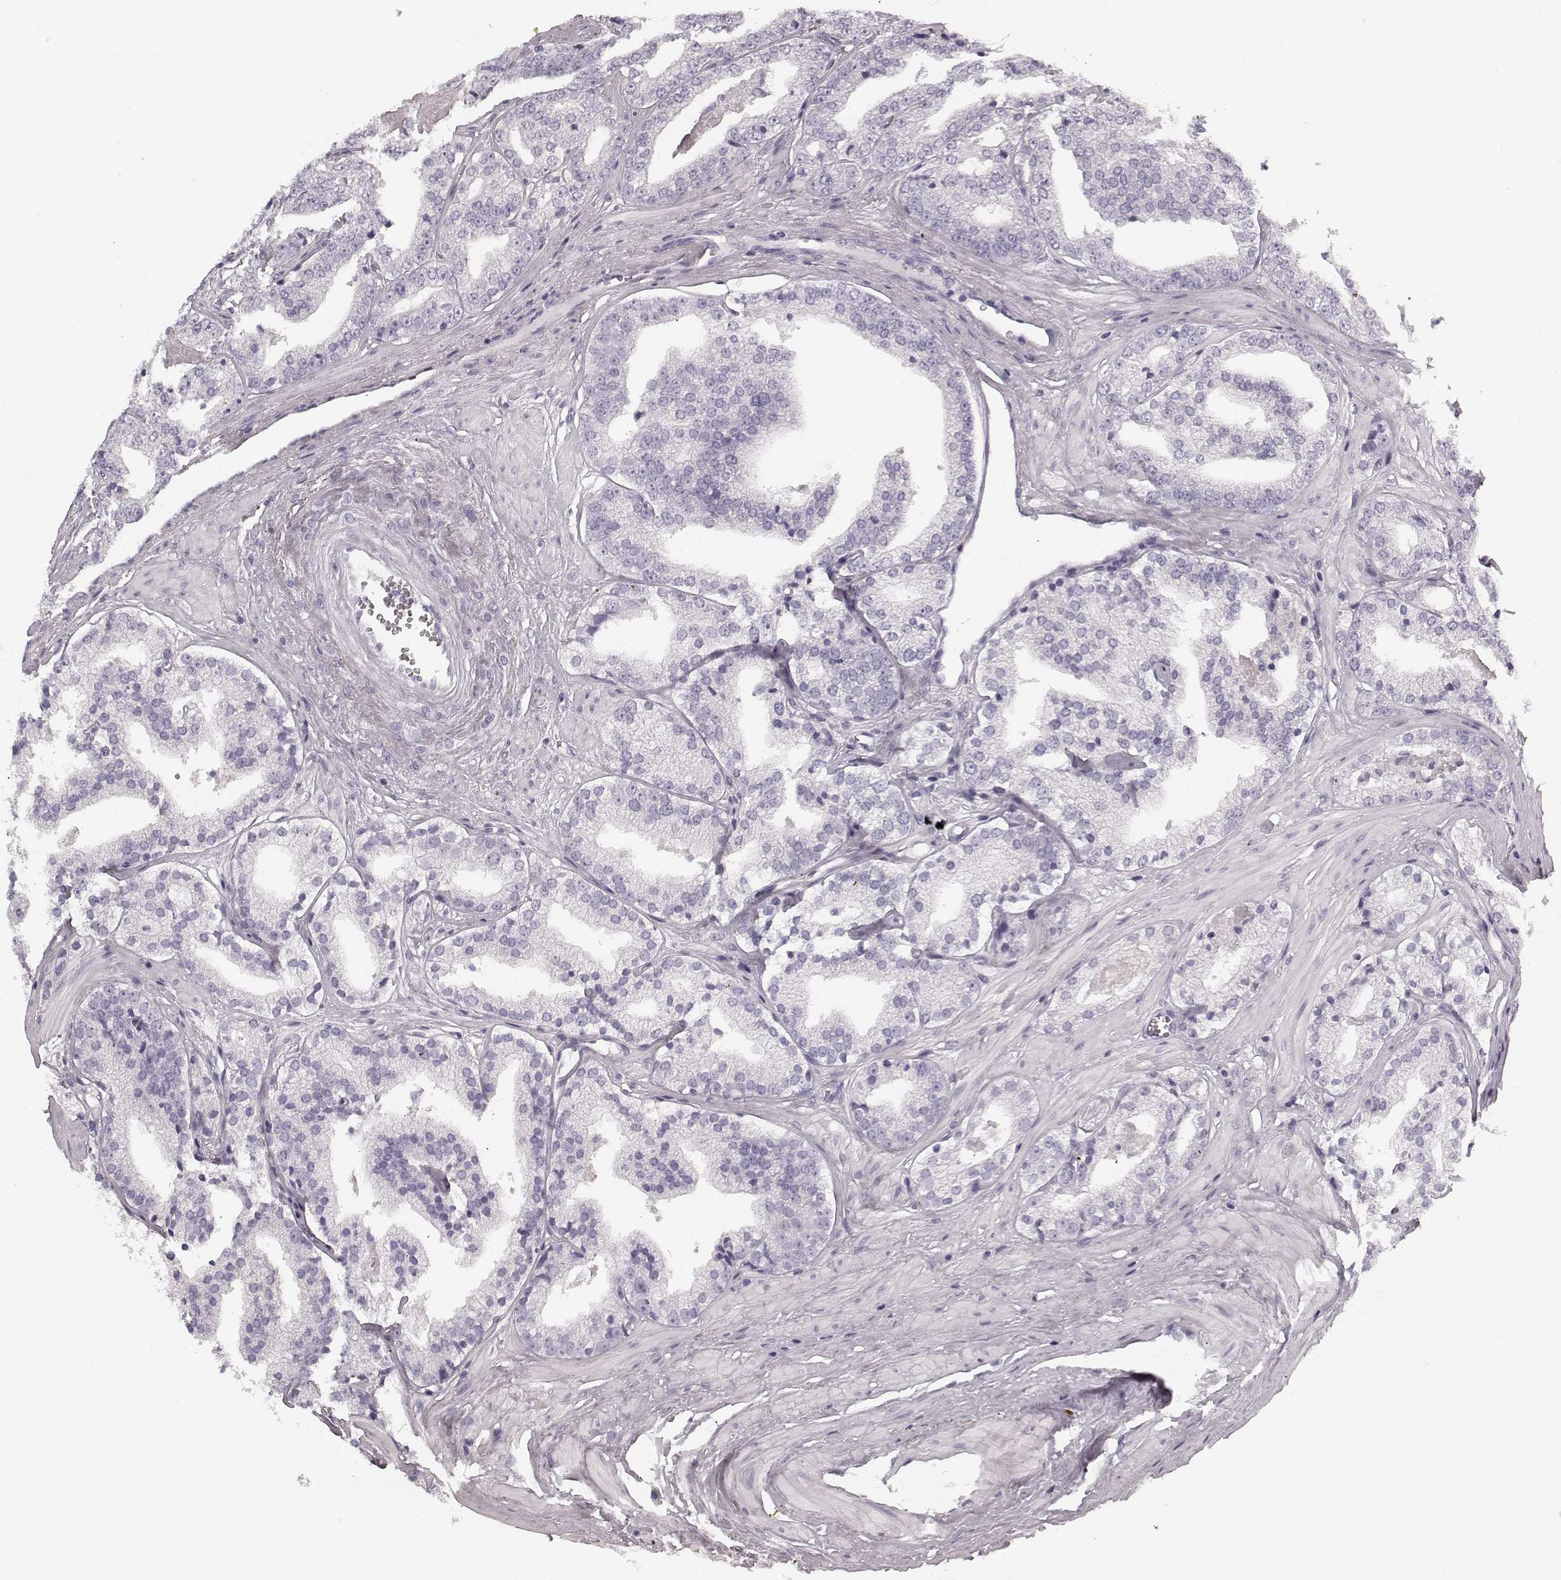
{"staining": {"intensity": "negative", "quantity": "none", "location": "none"}, "tissue": "prostate cancer", "cell_type": "Tumor cells", "image_type": "cancer", "snomed": [{"axis": "morphology", "description": "Adenocarcinoma, Low grade"}, {"axis": "topography", "description": "Prostate"}], "caption": "Tumor cells show no significant protein positivity in prostate cancer.", "gene": "TMPRSS15", "patient": {"sex": "male", "age": 60}}